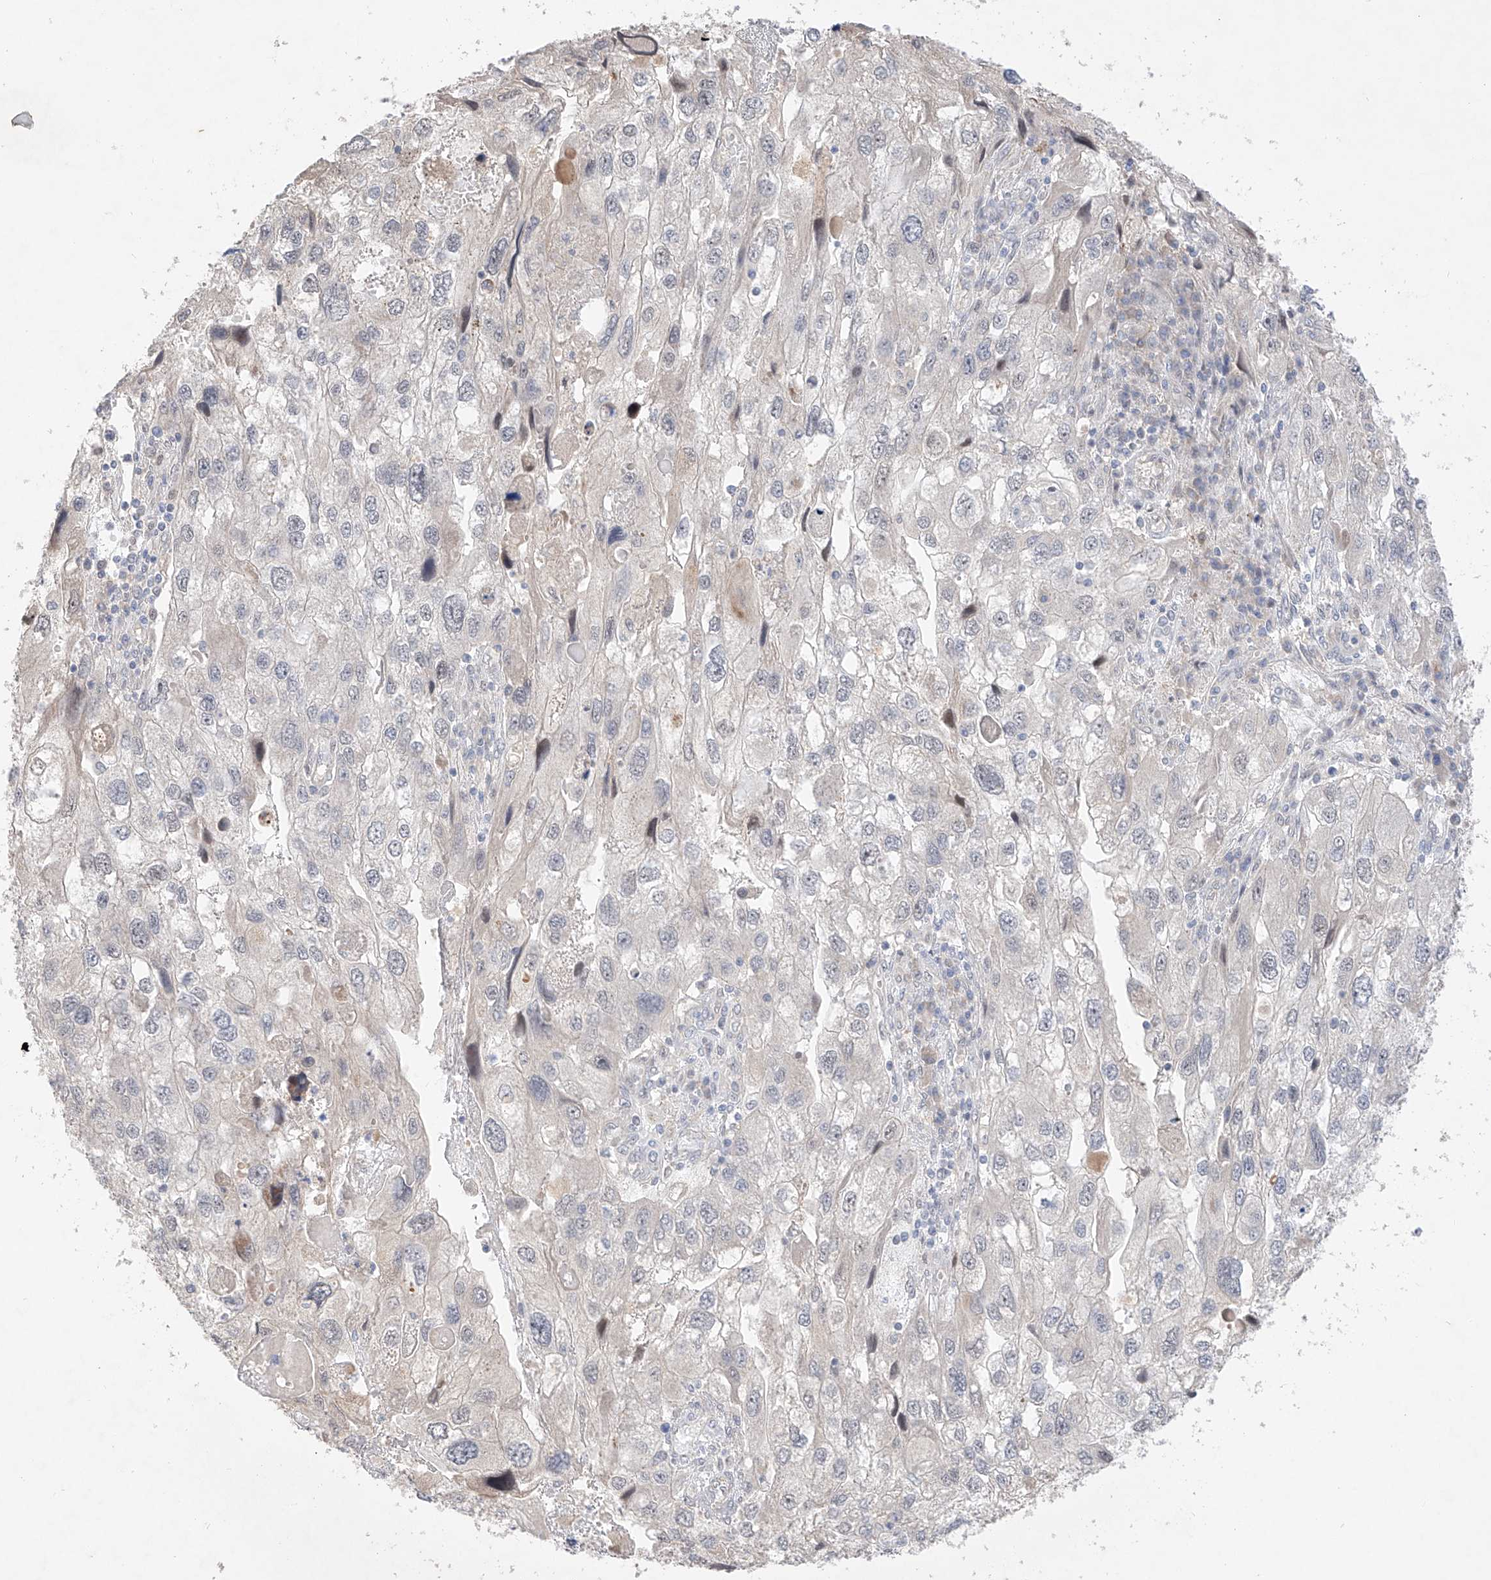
{"staining": {"intensity": "negative", "quantity": "none", "location": "none"}, "tissue": "endometrial cancer", "cell_type": "Tumor cells", "image_type": "cancer", "snomed": [{"axis": "morphology", "description": "Adenocarcinoma, NOS"}, {"axis": "topography", "description": "Endometrium"}], "caption": "Immunohistochemistry of human endometrial cancer displays no staining in tumor cells.", "gene": "IL22RA2", "patient": {"sex": "female", "age": 49}}